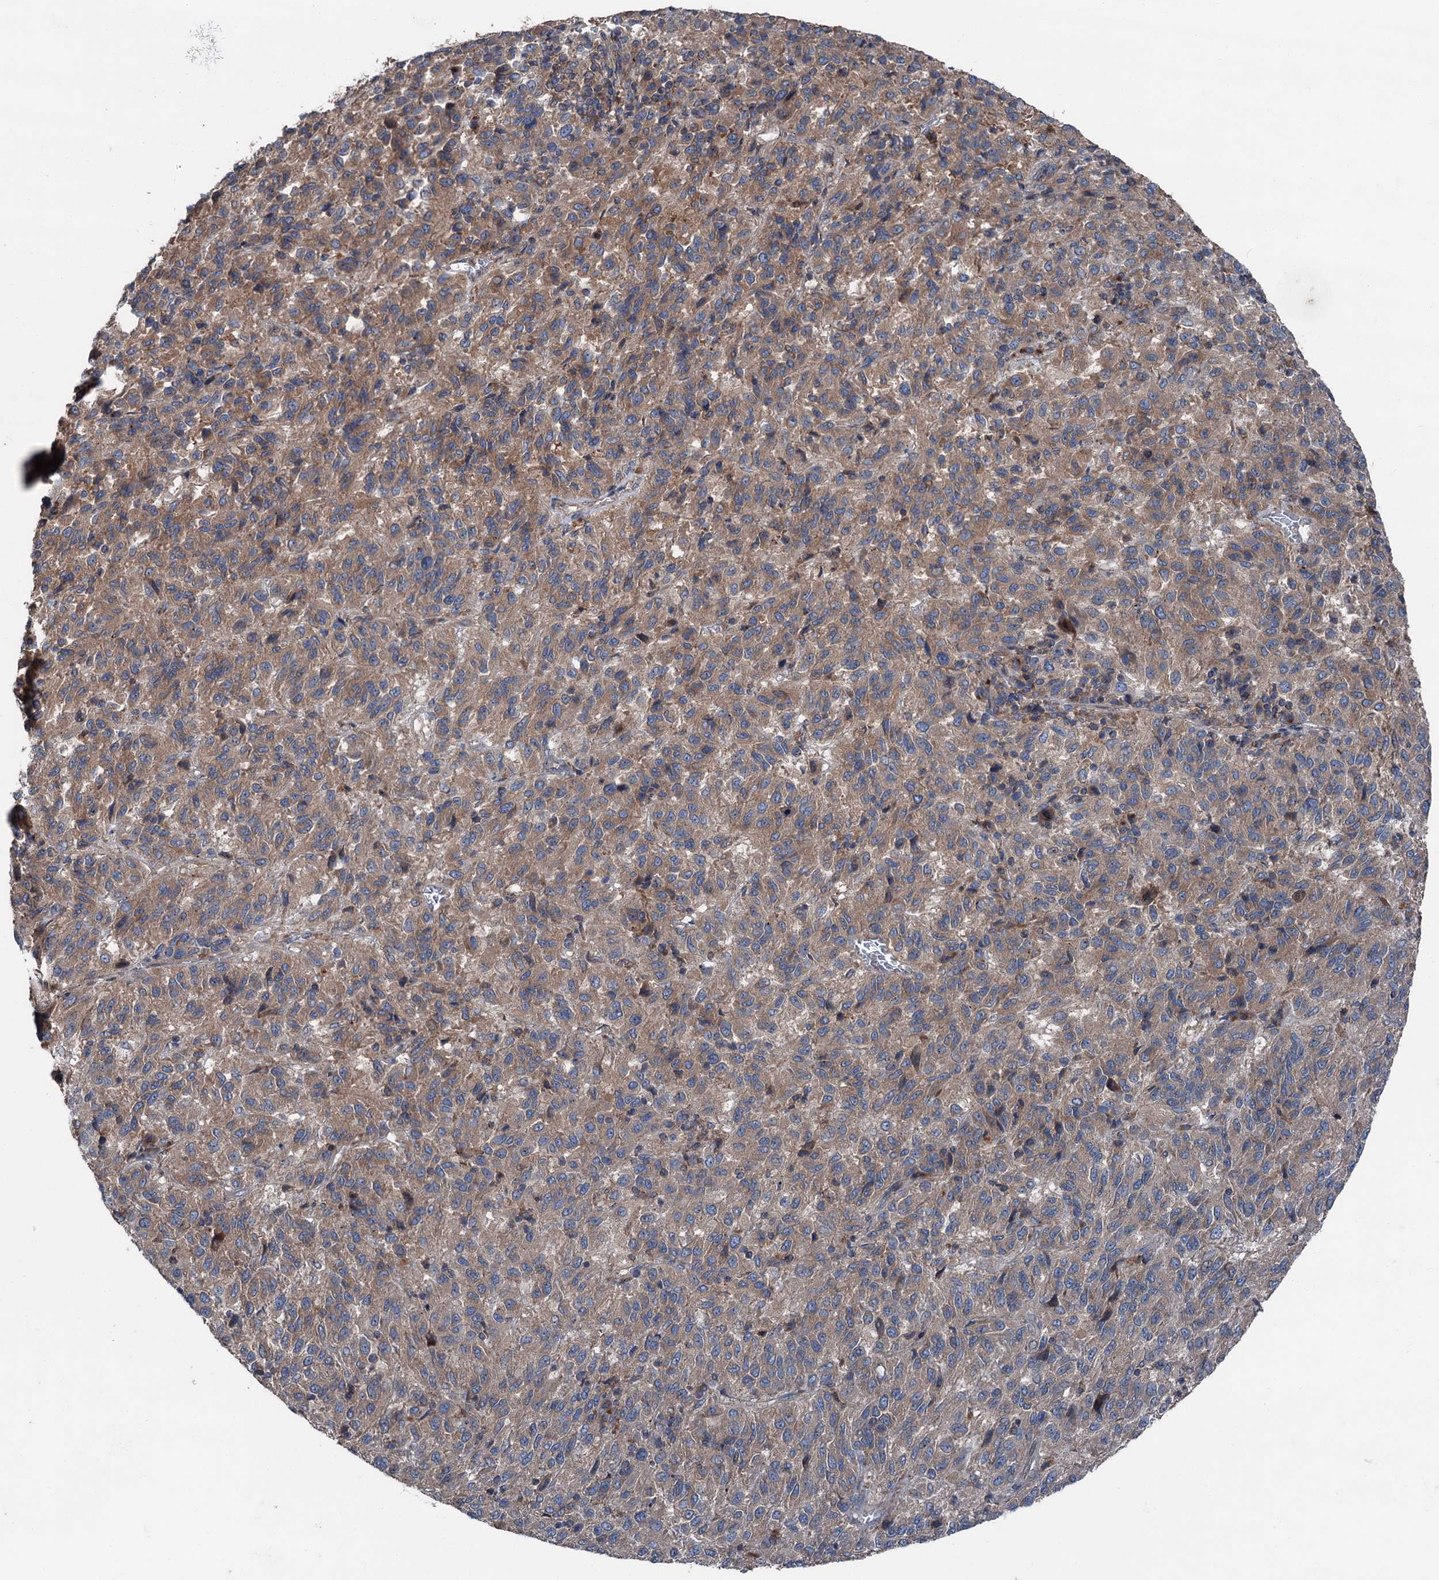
{"staining": {"intensity": "moderate", "quantity": ">75%", "location": "cytoplasmic/membranous"}, "tissue": "melanoma", "cell_type": "Tumor cells", "image_type": "cancer", "snomed": [{"axis": "morphology", "description": "Malignant melanoma, Metastatic site"}, {"axis": "topography", "description": "Lung"}], "caption": "Melanoma stained for a protein (brown) exhibits moderate cytoplasmic/membranous positive positivity in approximately >75% of tumor cells.", "gene": "RUFY1", "patient": {"sex": "male", "age": 64}}